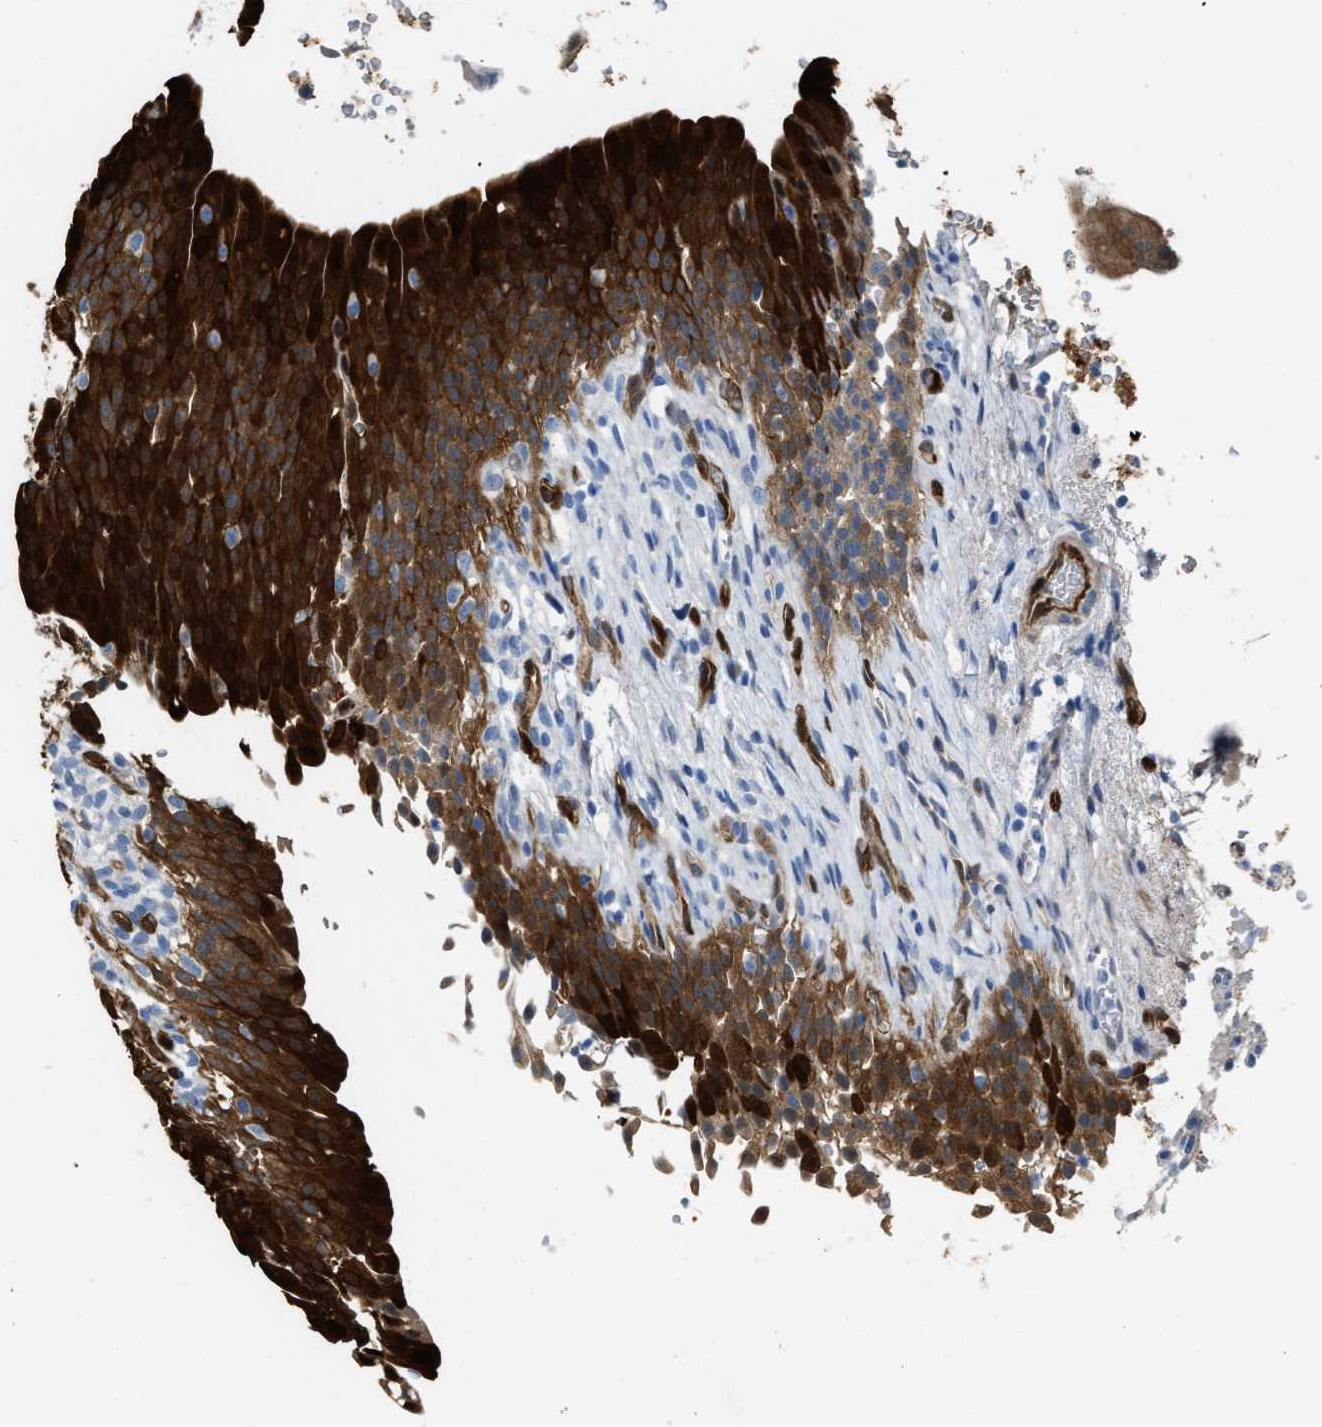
{"staining": {"intensity": "strong", "quantity": ">75%", "location": "cytoplasmic/membranous"}, "tissue": "urinary bladder", "cell_type": "Urothelial cells", "image_type": "normal", "snomed": [{"axis": "morphology", "description": "Normal tissue, NOS"}, {"axis": "topography", "description": "Urinary bladder"}], "caption": "This histopathology image displays benign urinary bladder stained with immunohistochemistry to label a protein in brown. The cytoplasmic/membranous of urothelial cells show strong positivity for the protein. Nuclei are counter-stained blue.", "gene": "ASS1", "patient": {"sex": "female", "age": 60}}